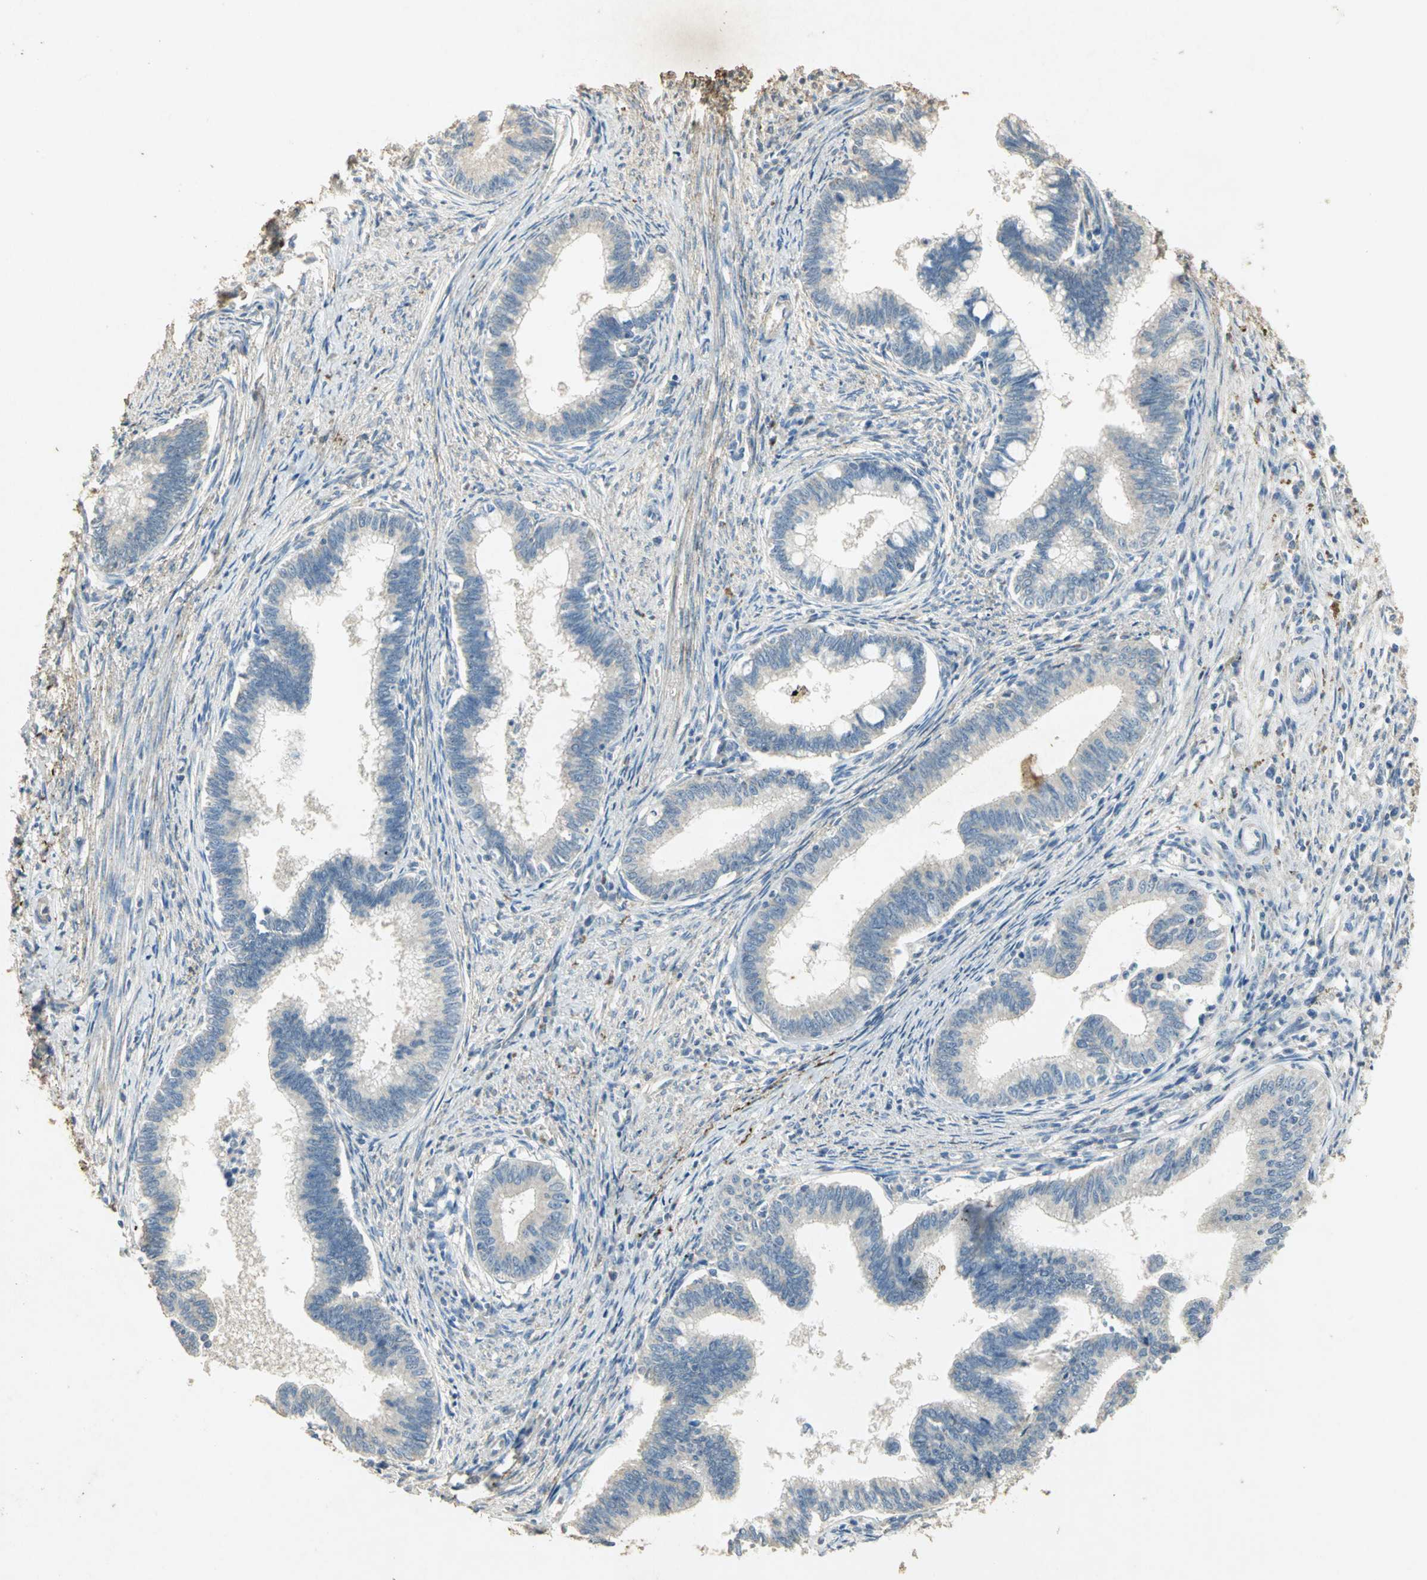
{"staining": {"intensity": "negative", "quantity": "none", "location": "none"}, "tissue": "cervical cancer", "cell_type": "Tumor cells", "image_type": "cancer", "snomed": [{"axis": "morphology", "description": "Adenocarcinoma, NOS"}, {"axis": "topography", "description": "Cervix"}], "caption": "Immunohistochemical staining of cervical cancer (adenocarcinoma) shows no significant expression in tumor cells.", "gene": "ASB9", "patient": {"sex": "female", "age": 36}}